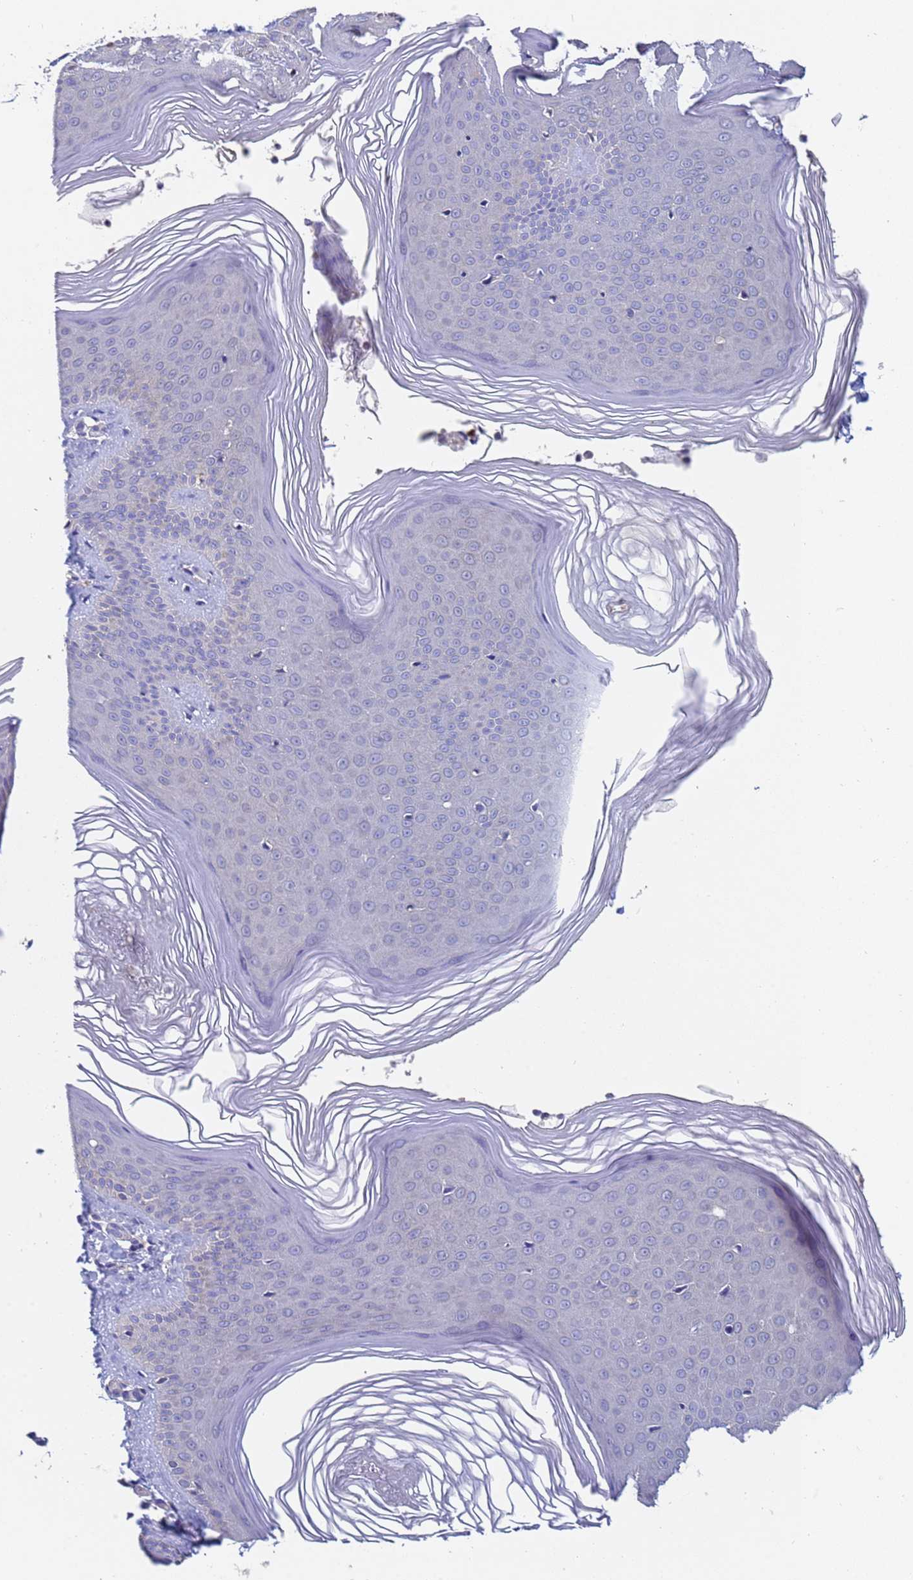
{"staining": {"intensity": "negative", "quantity": "none", "location": "none"}, "tissue": "skin", "cell_type": "Epidermal cells", "image_type": "normal", "snomed": [{"axis": "morphology", "description": "Normal tissue, NOS"}, {"axis": "morphology", "description": "Inflammation, NOS"}, {"axis": "topography", "description": "Soft tissue"}, {"axis": "topography", "description": "Anal"}], "caption": "Immunohistochemistry (IHC) of normal human skin exhibits no positivity in epidermal cells. (Stains: DAB (3,3'-diaminobenzidine) IHC with hematoxylin counter stain, Microscopy: brightfield microscopy at high magnification).", "gene": "TTLL11", "patient": {"sex": "female", "age": 15}}